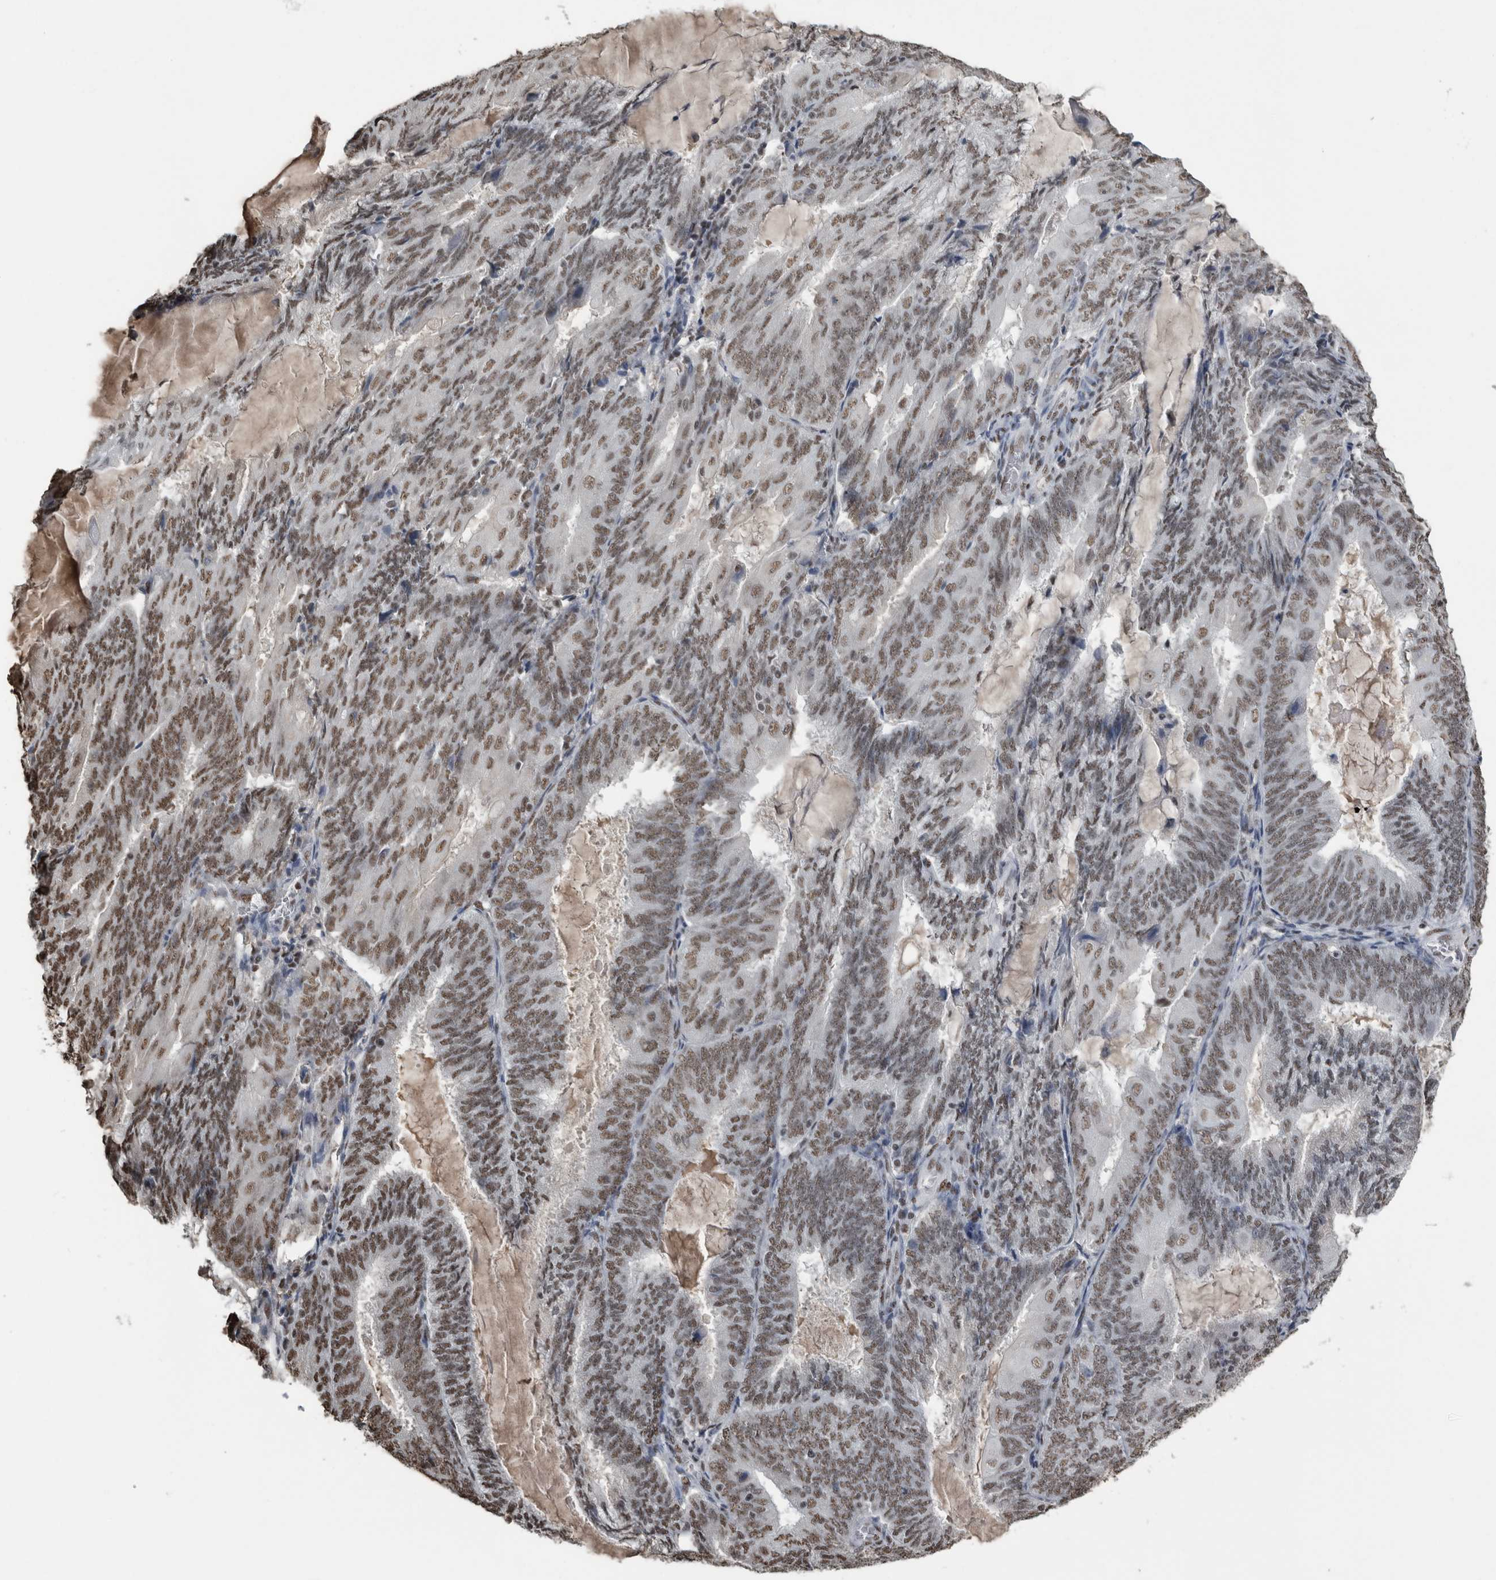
{"staining": {"intensity": "moderate", "quantity": ">75%", "location": "nuclear"}, "tissue": "endometrial cancer", "cell_type": "Tumor cells", "image_type": "cancer", "snomed": [{"axis": "morphology", "description": "Adenocarcinoma, NOS"}, {"axis": "topography", "description": "Endometrium"}], "caption": "The immunohistochemical stain highlights moderate nuclear expression in tumor cells of endometrial cancer (adenocarcinoma) tissue.", "gene": "TGS1", "patient": {"sex": "female", "age": 81}}